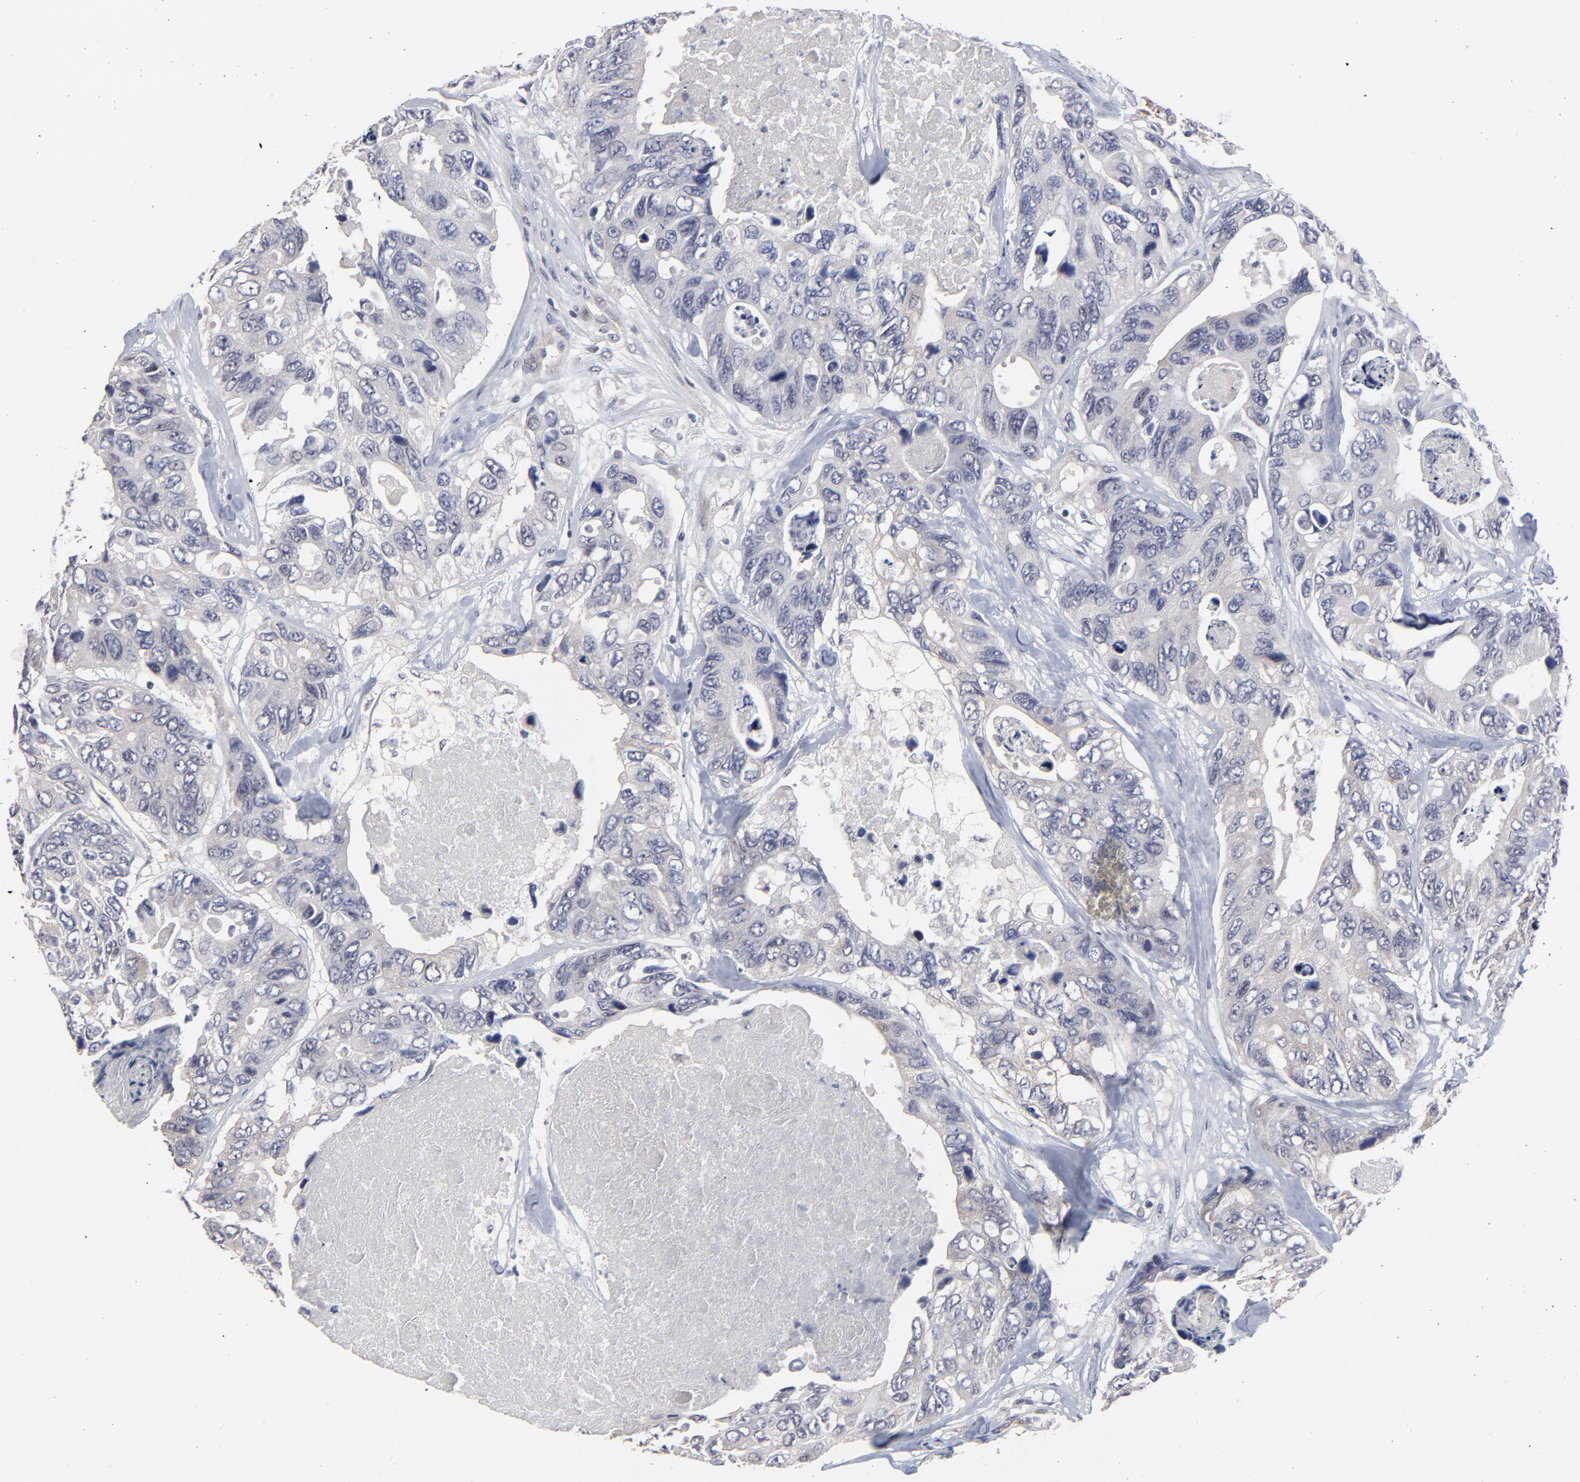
{"staining": {"intensity": "negative", "quantity": "none", "location": "none"}, "tissue": "colorectal cancer", "cell_type": "Tumor cells", "image_type": "cancer", "snomed": [{"axis": "morphology", "description": "Adenocarcinoma, NOS"}, {"axis": "topography", "description": "Colon"}], "caption": "Tumor cells are negative for brown protein staining in colorectal cancer.", "gene": "MAGEA10", "patient": {"sex": "female", "age": 86}}